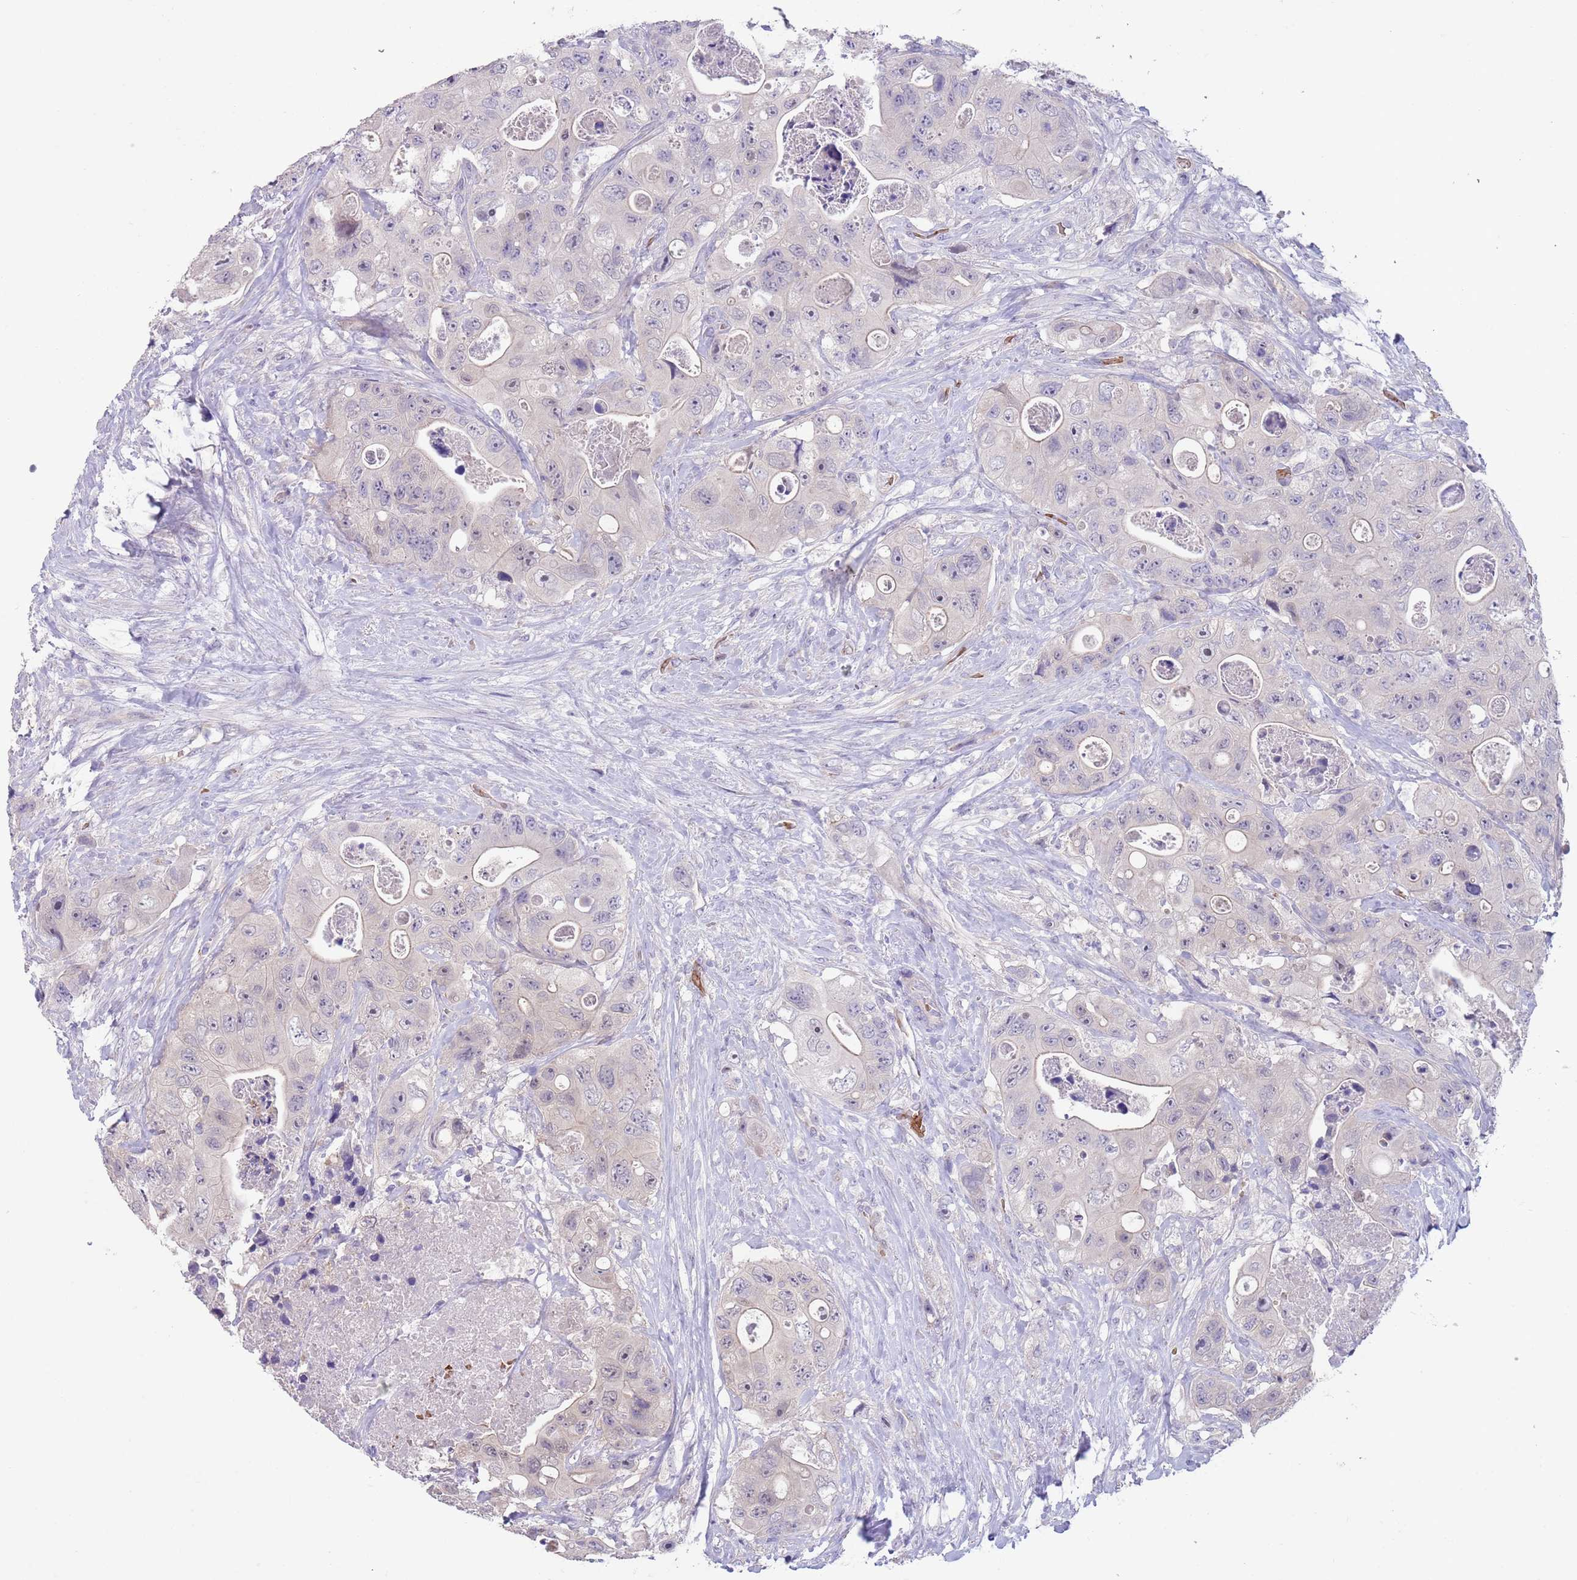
{"staining": {"intensity": "negative", "quantity": "none", "location": "none"}, "tissue": "colorectal cancer", "cell_type": "Tumor cells", "image_type": "cancer", "snomed": [{"axis": "morphology", "description": "Adenocarcinoma, NOS"}, {"axis": "topography", "description": "Colon"}], "caption": "Adenocarcinoma (colorectal) was stained to show a protein in brown. There is no significant expression in tumor cells. The staining is performed using DAB (3,3'-diaminobenzidine) brown chromogen with nuclei counter-stained in using hematoxylin.", "gene": "ZNF14", "patient": {"sex": "female", "age": 46}}